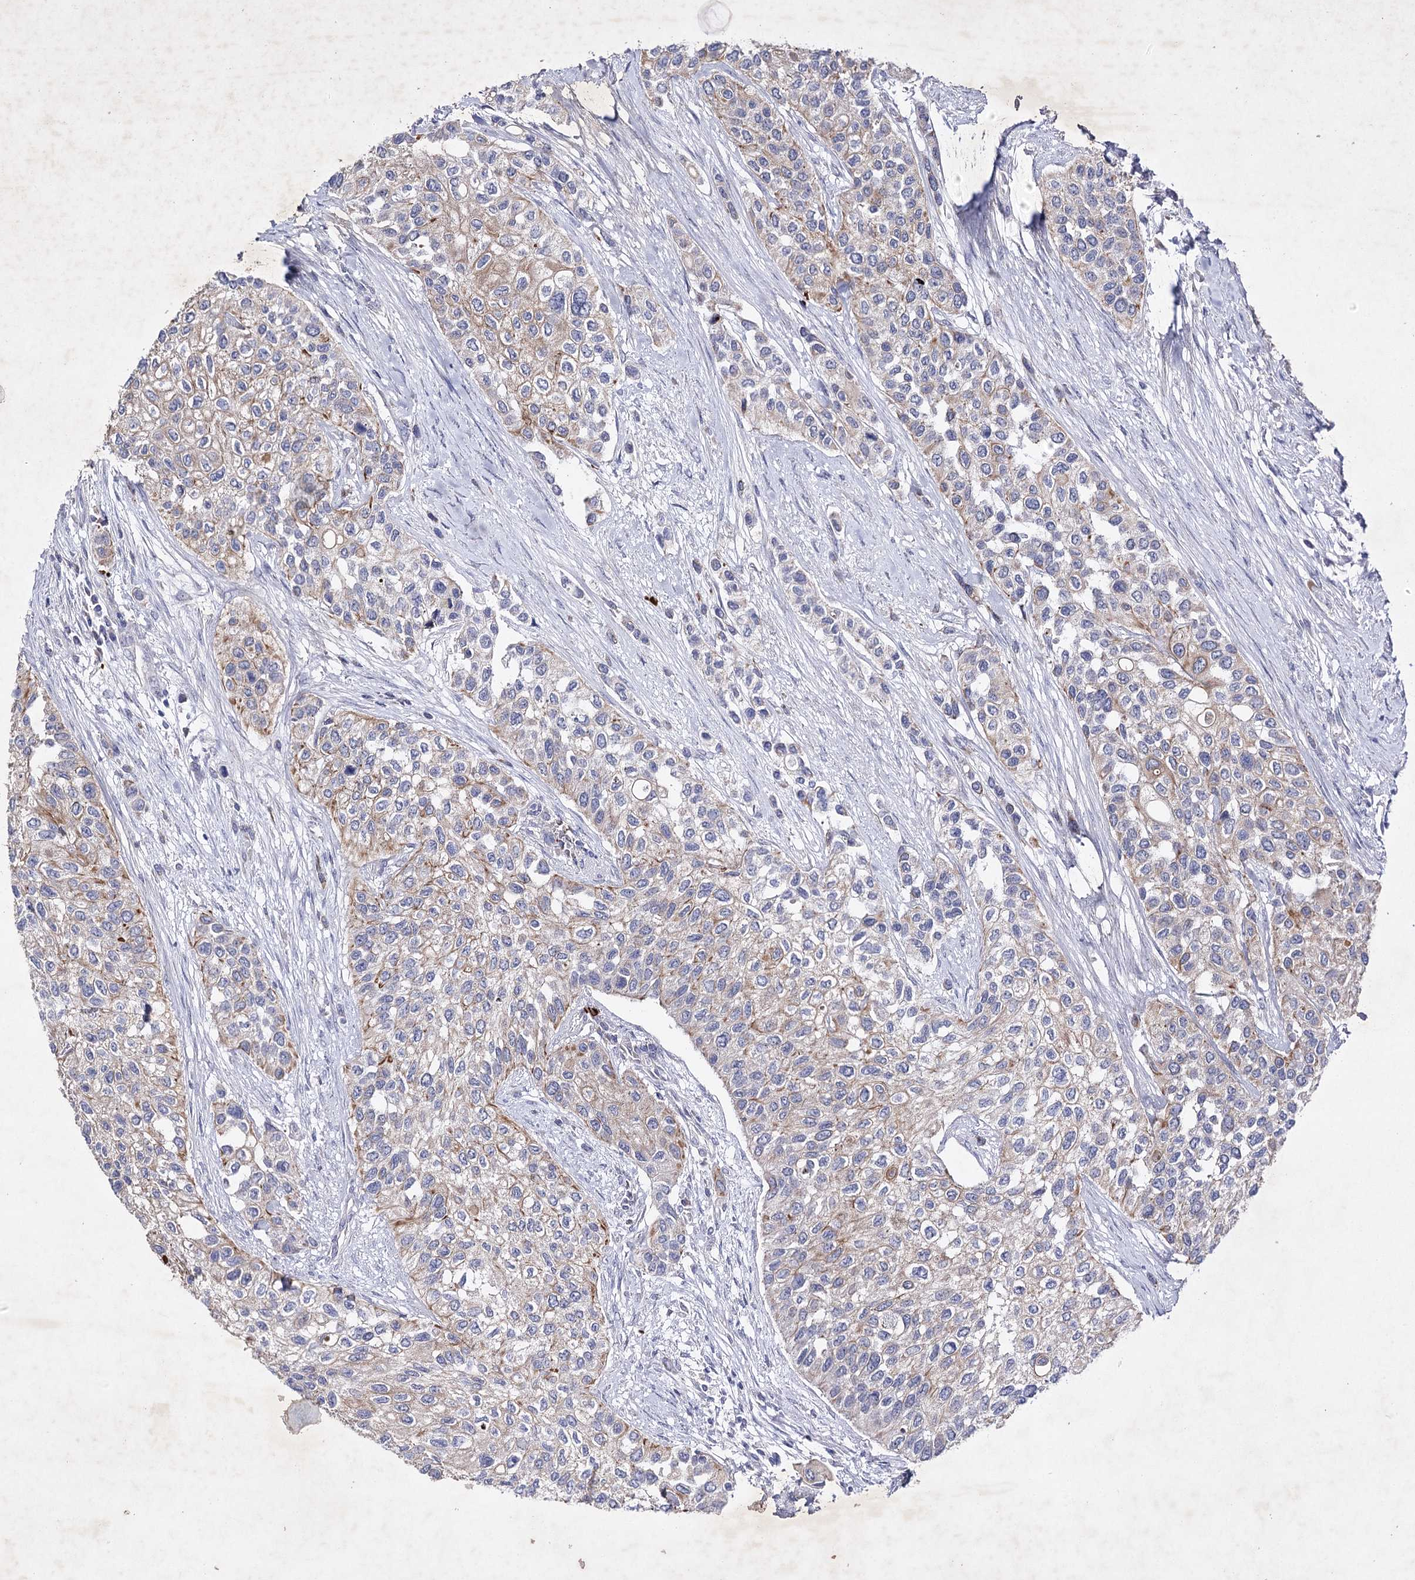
{"staining": {"intensity": "weak", "quantity": "25%-75%", "location": "cytoplasmic/membranous"}, "tissue": "urothelial cancer", "cell_type": "Tumor cells", "image_type": "cancer", "snomed": [{"axis": "morphology", "description": "Normal tissue, NOS"}, {"axis": "morphology", "description": "Urothelial carcinoma, High grade"}, {"axis": "topography", "description": "Vascular tissue"}, {"axis": "topography", "description": "Urinary bladder"}], "caption": "Immunohistochemical staining of human urothelial cancer demonstrates low levels of weak cytoplasmic/membranous protein positivity in approximately 25%-75% of tumor cells.", "gene": "COX15", "patient": {"sex": "female", "age": 56}}